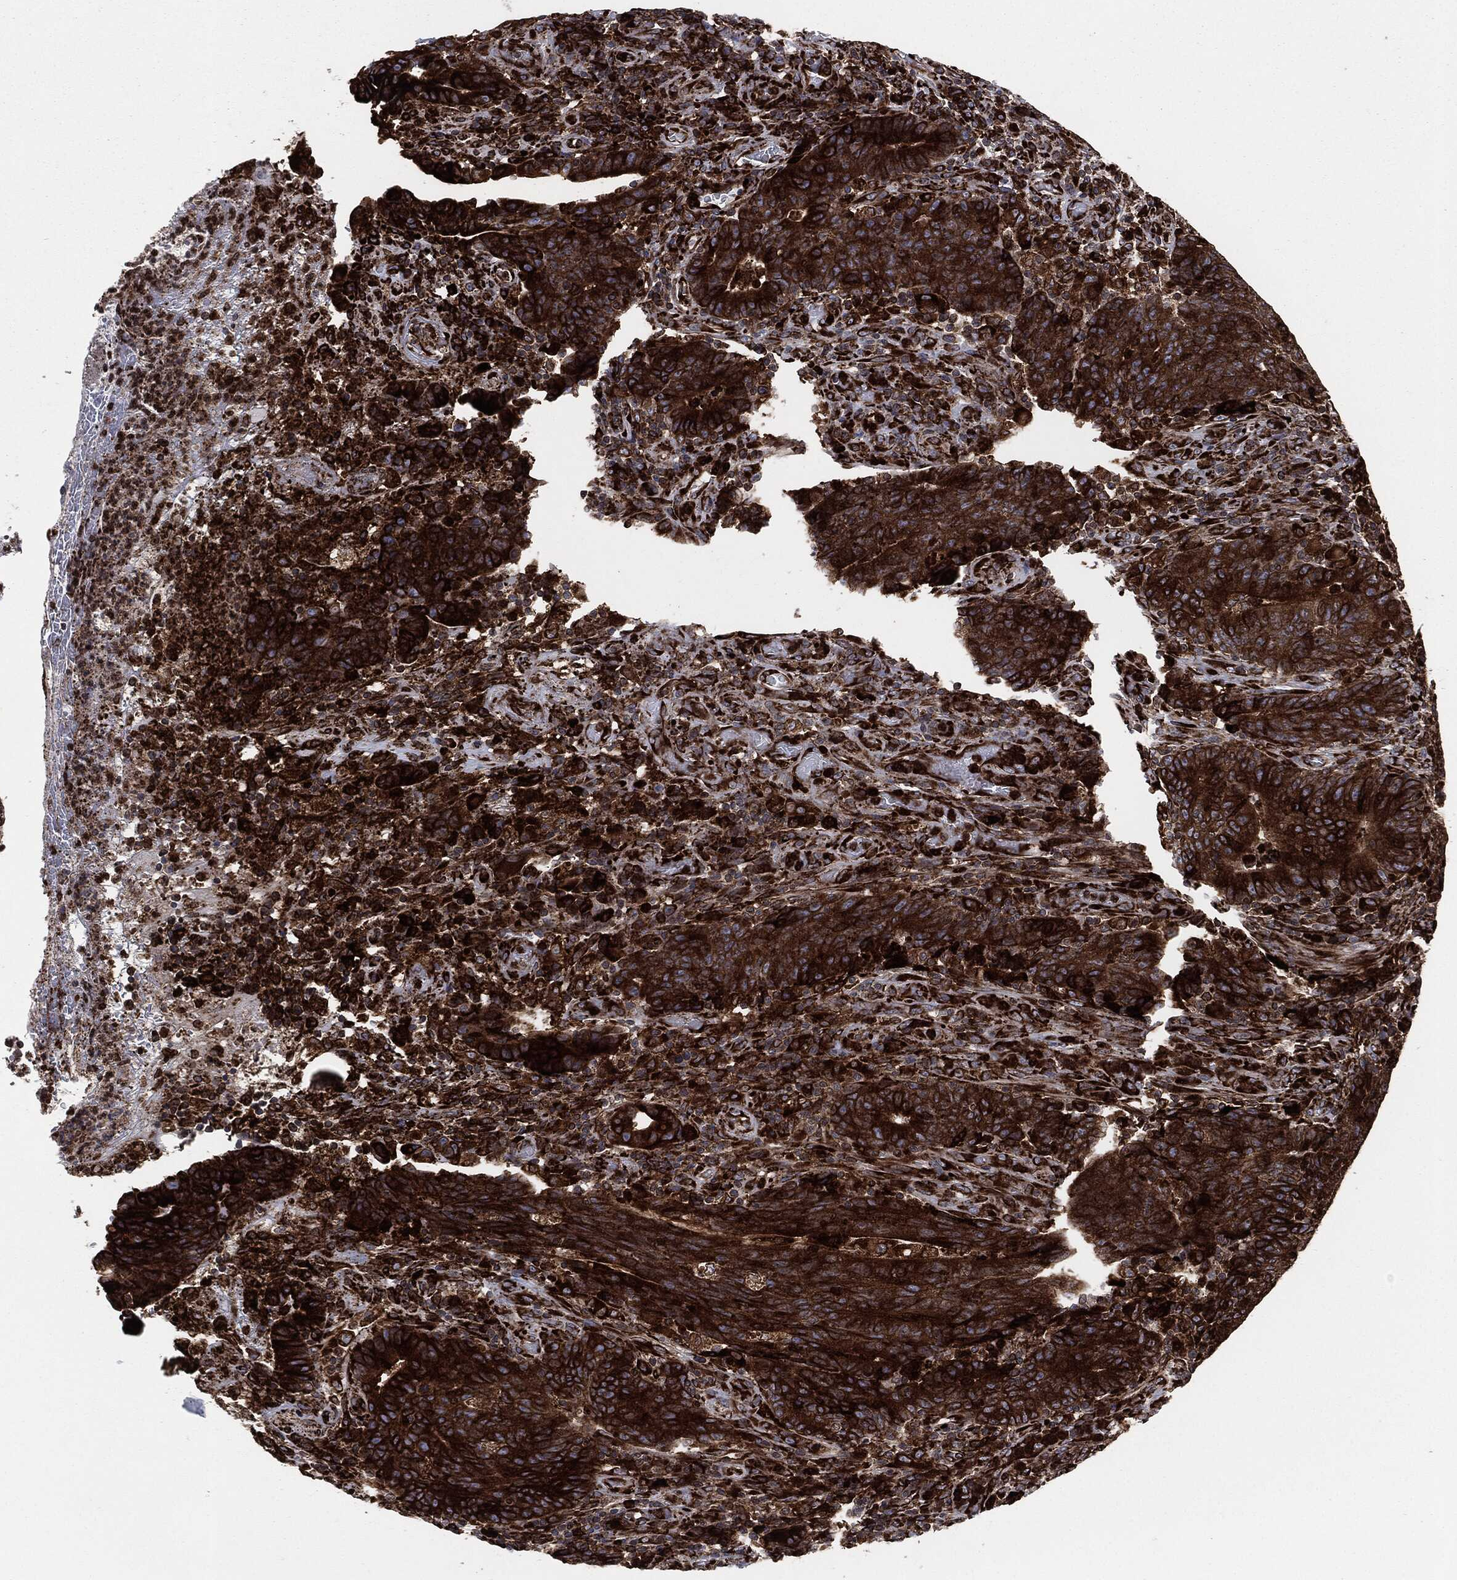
{"staining": {"intensity": "strong", "quantity": ">75%", "location": "cytoplasmic/membranous"}, "tissue": "colorectal cancer", "cell_type": "Tumor cells", "image_type": "cancer", "snomed": [{"axis": "morphology", "description": "Adenocarcinoma, NOS"}, {"axis": "topography", "description": "Colon"}], "caption": "DAB (3,3'-diaminobenzidine) immunohistochemical staining of human colorectal adenocarcinoma shows strong cytoplasmic/membranous protein expression in about >75% of tumor cells.", "gene": "CALR", "patient": {"sex": "female", "age": 75}}